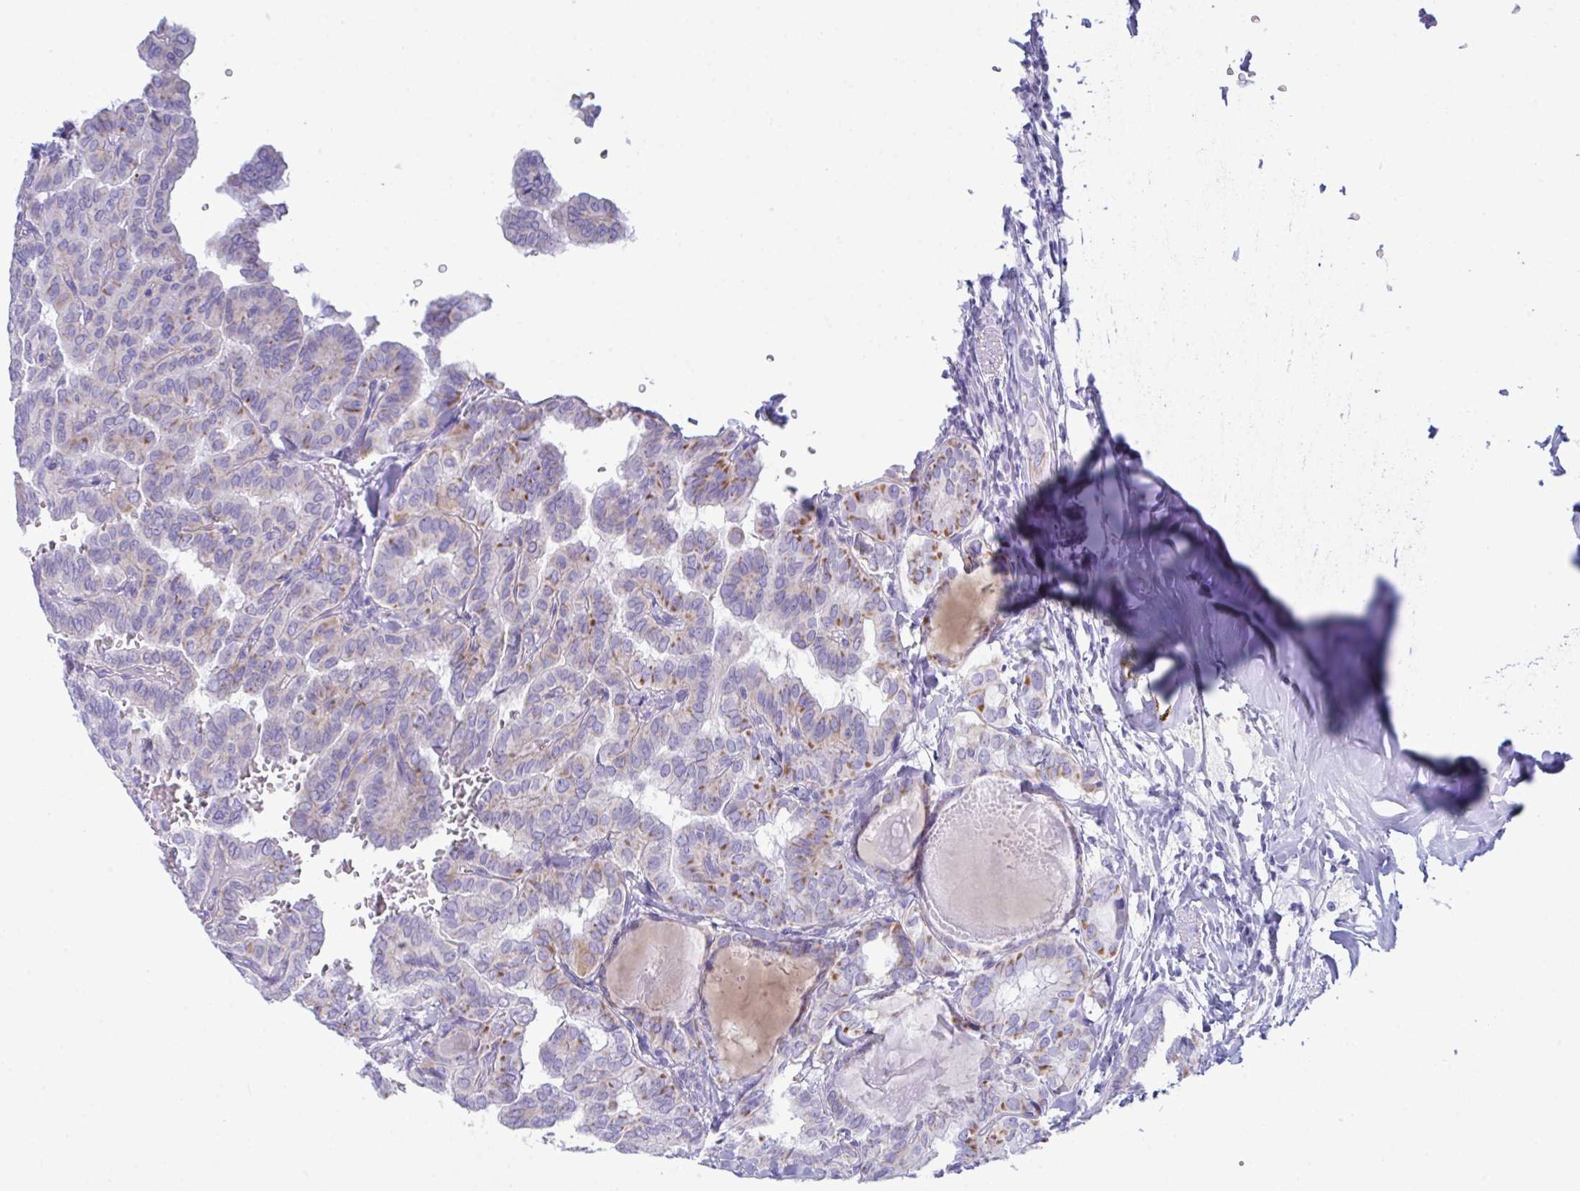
{"staining": {"intensity": "moderate", "quantity": "25%-75%", "location": "cytoplasmic/membranous"}, "tissue": "thyroid cancer", "cell_type": "Tumor cells", "image_type": "cancer", "snomed": [{"axis": "morphology", "description": "Papillary adenocarcinoma, NOS"}, {"axis": "topography", "description": "Thyroid gland"}], "caption": "Immunohistochemical staining of thyroid cancer (papillary adenocarcinoma) reveals medium levels of moderate cytoplasmic/membranous protein expression in approximately 25%-75% of tumor cells.", "gene": "BBS1", "patient": {"sex": "female", "age": 46}}